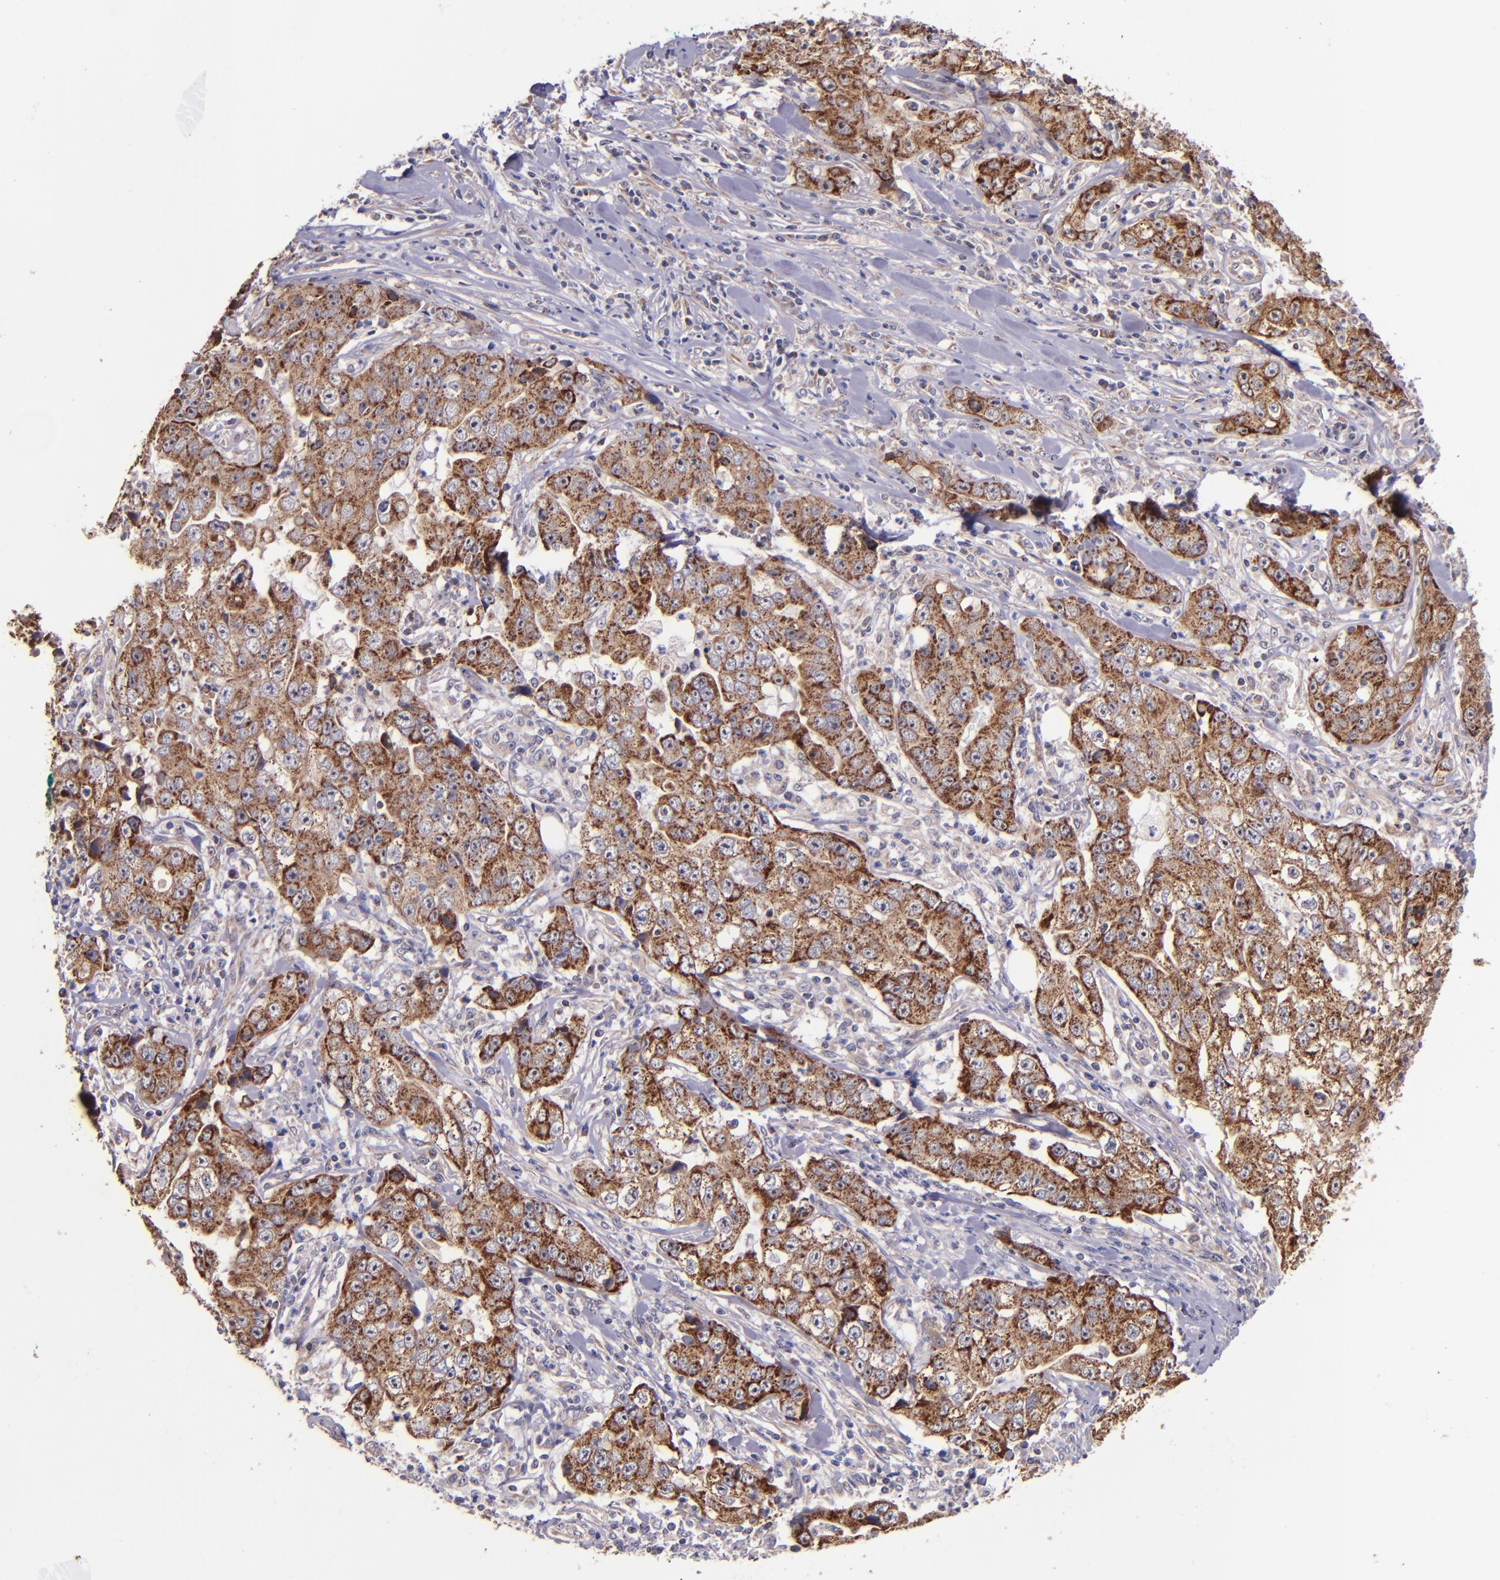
{"staining": {"intensity": "strong", "quantity": ">75%", "location": "cytoplasmic/membranous"}, "tissue": "lung cancer", "cell_type": "Tumor cells", "image_type": "cancer", "snomed": [{"axis": "morphology", "description": "Squamous cell carcinoma, NOS"}, {"axis": "topography", "description": "Lung"}], "caption": "This photomicrograph exhibits IHC staining of human squamous cell carcinoma (lung), with high strong cytoplasmic/membranous staining in about >75% of tumor cells.", "gene": "SHC1", "patient": {"sex": "male", "age": 64}}